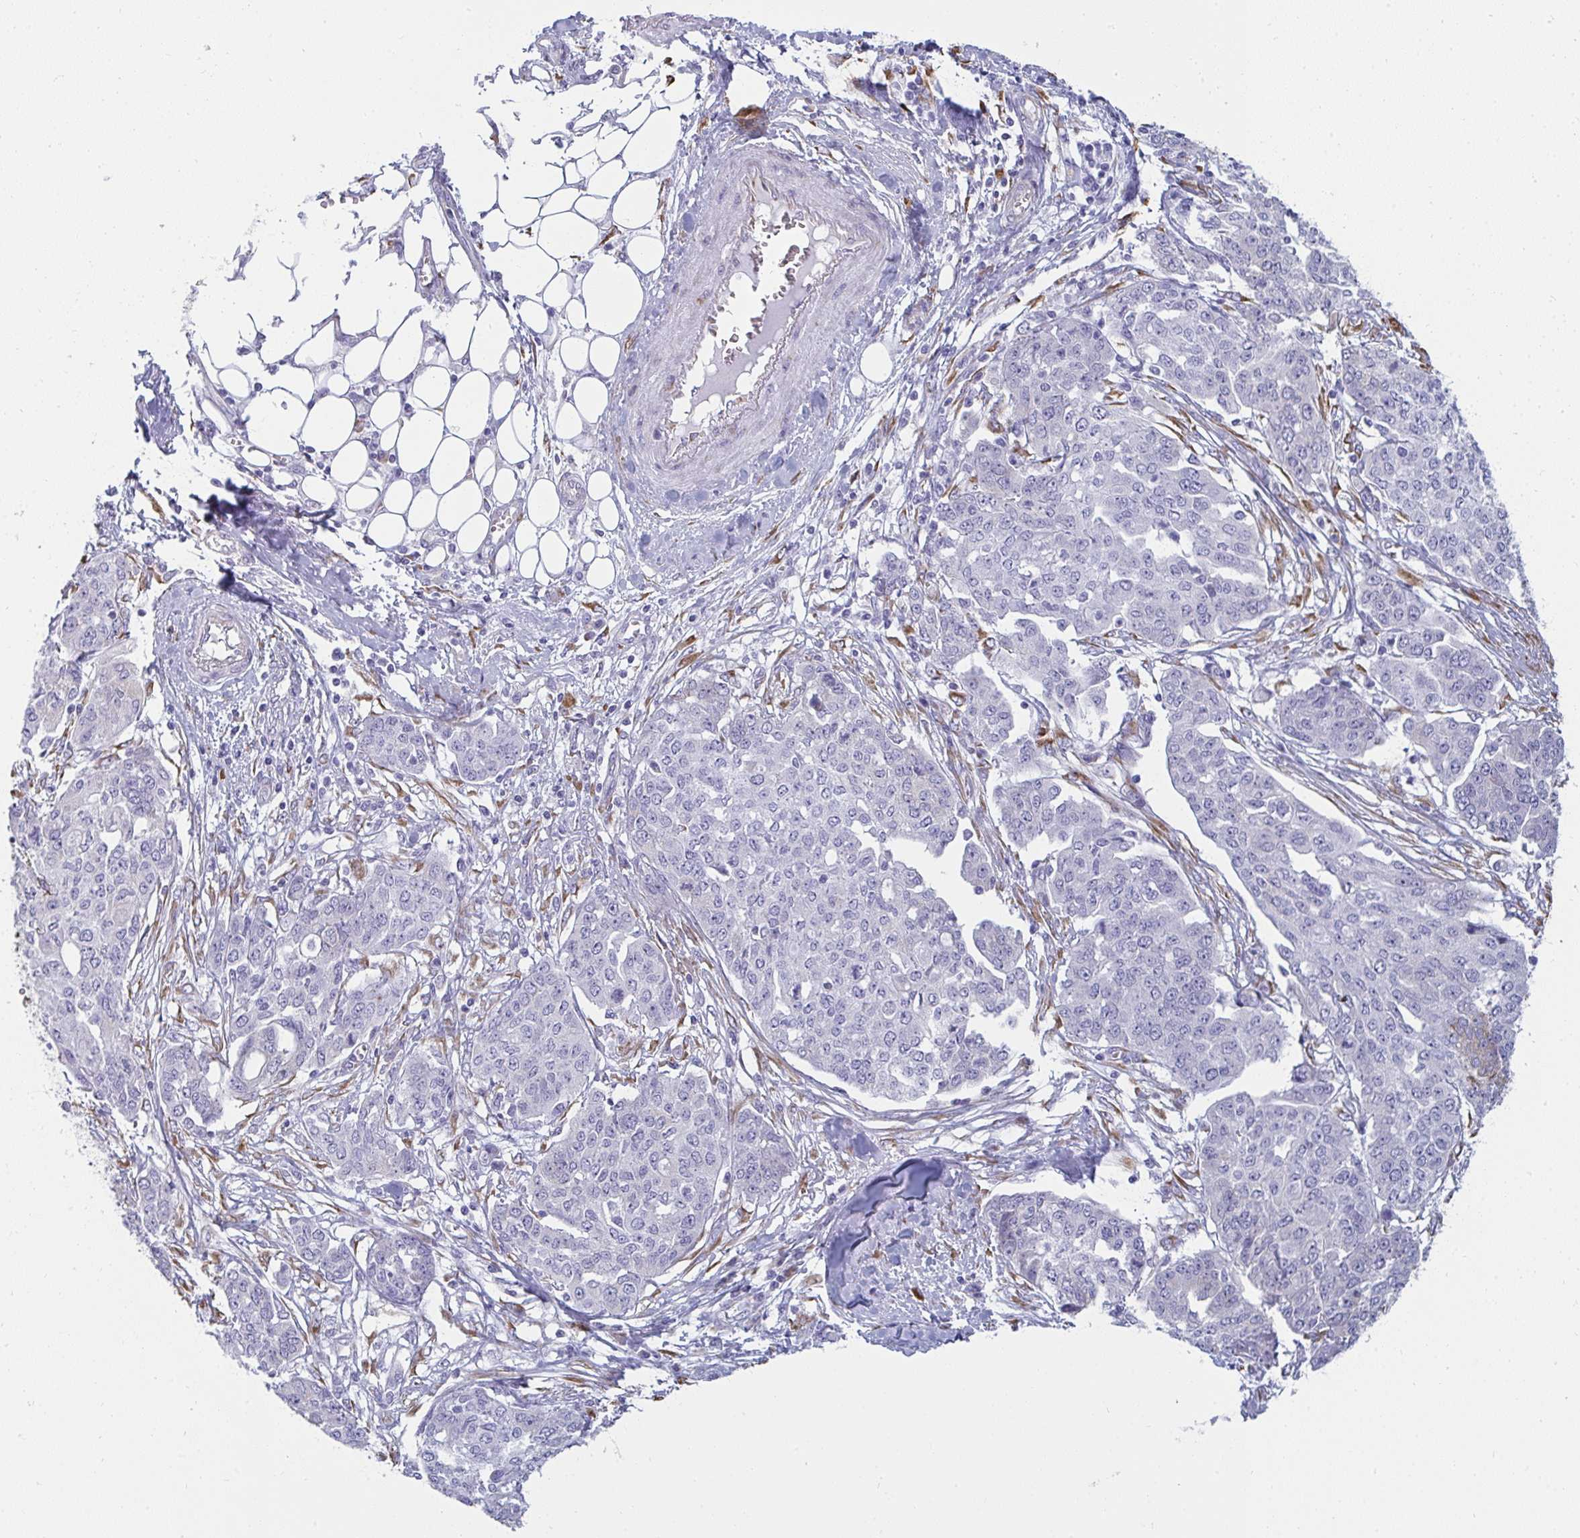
{"staining": {"intensity": "negative", "quantity": "none", "location": "none"}, "tissue": "ovarian cancer", "cell_type": "Tumor cells", "image_type": "cancer", "snomed": [{"axis": "morphology", "description": "Cystadenocarcinoma, serous, NOS"}, {"axis": "topography", "description": "Soft tissue"}, {"axis": "topography", "description": "Ovary"}], "caption": "The micrograph demonstrates no significant staining in tumor cells of ovarian cancer. (DAB (3,3'-diaminobenzidine) IHC with hematoxylin counter stain).", "gene": "SHROOM1", "patient": {"sex": "female", "age": 57}}